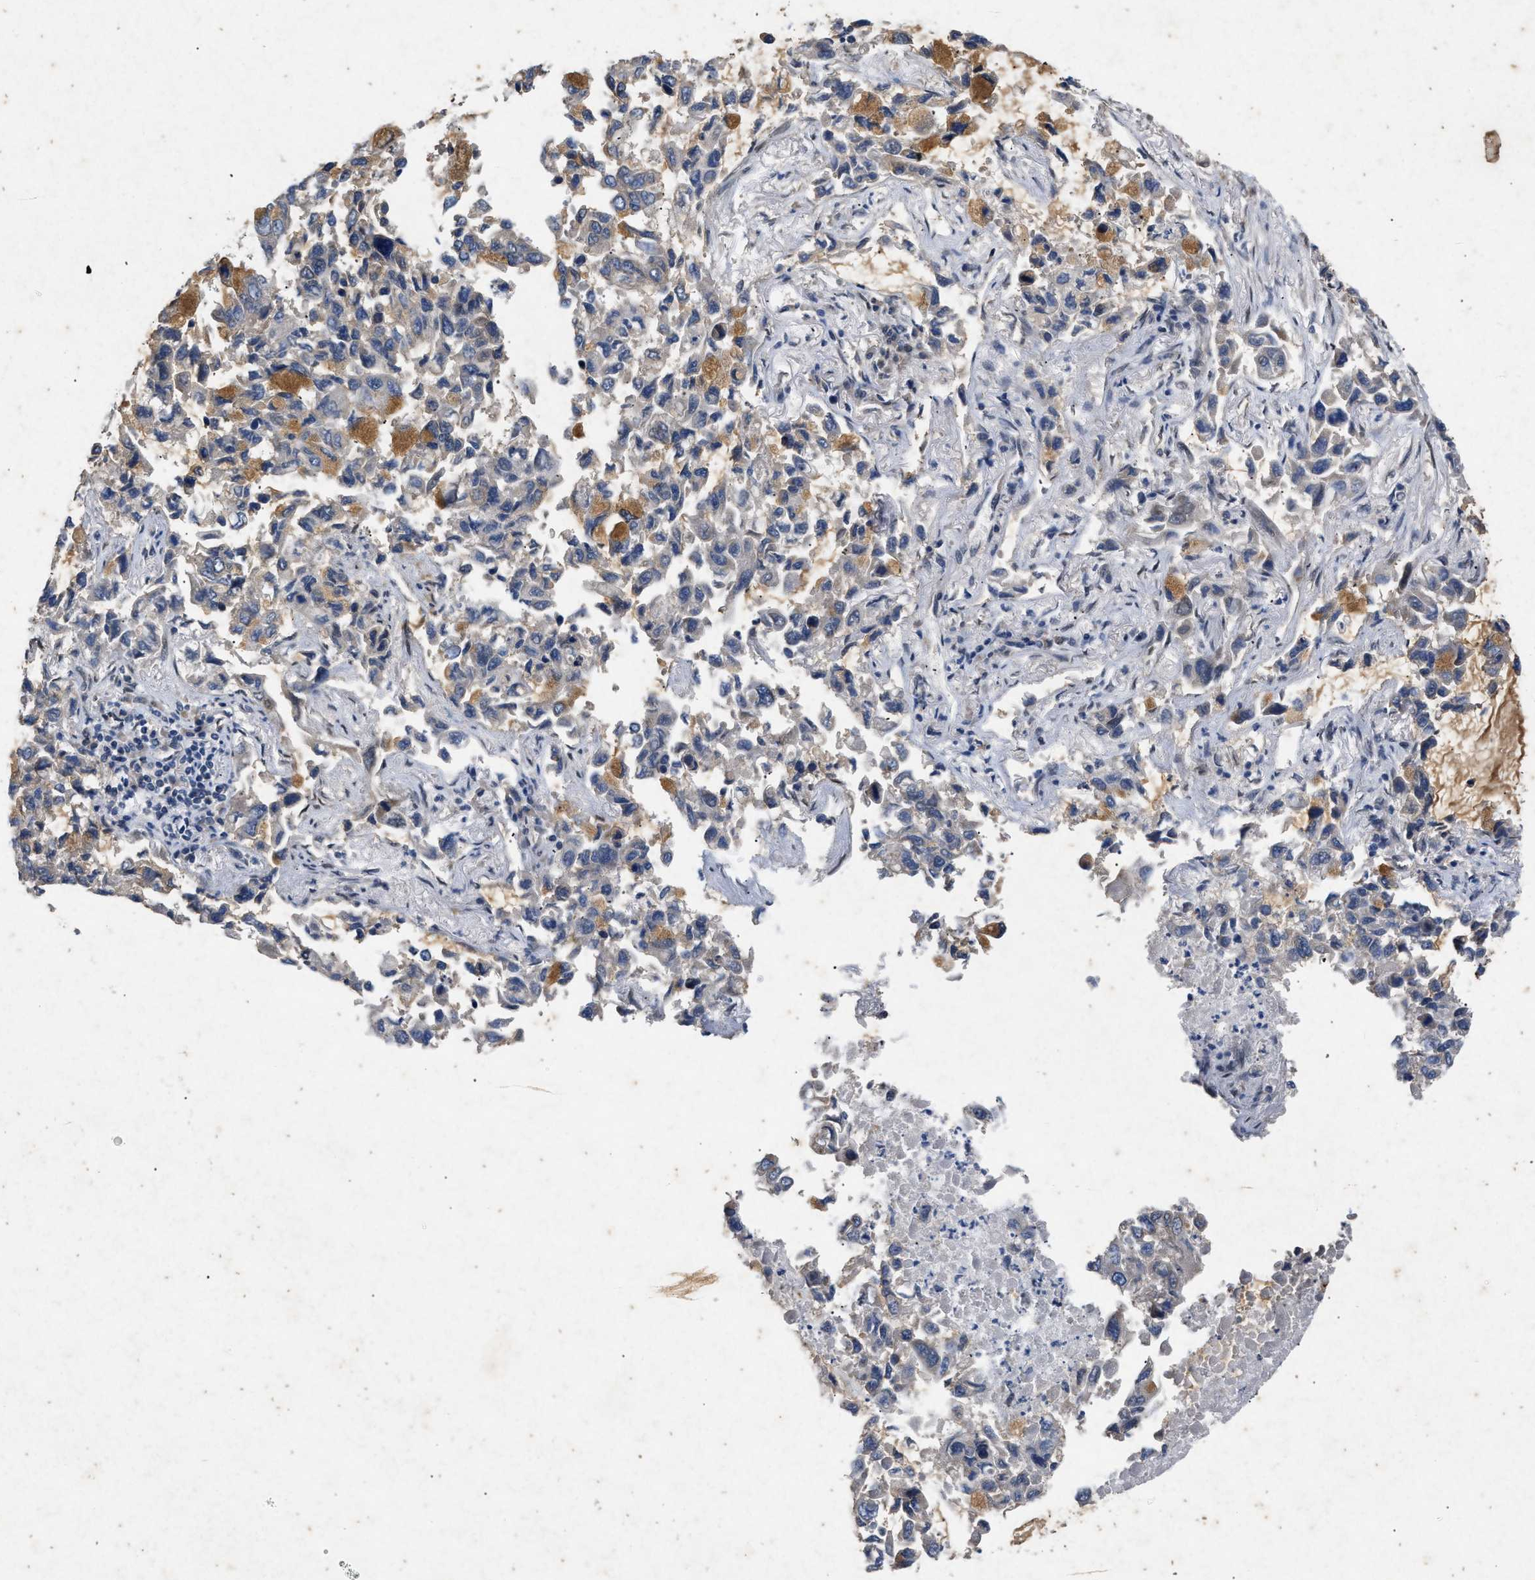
{"staining": {"intensity": "moderate", "quantity": "25%-75%", "location": "cytoplasmic/membranous"}, "tissue": "lung cancer", "cell_type": "Tumor cells", "image_type": "cancer", "snomed": [{"axis": "morphology", "description": "Adenocarcinoma, NOS"}, {"axis": "topography", "description": "Lung"}], "caption": "Lung adenocarcinoma stained with DAB (3,3'-diaminobenzidine) IHC shows medium levels of moderate cytoplasmic/membranous staining in about 25%-75% of tumor cells.", "gene": "PRKG2", "patient": {"sex": "male", "age": 64}}